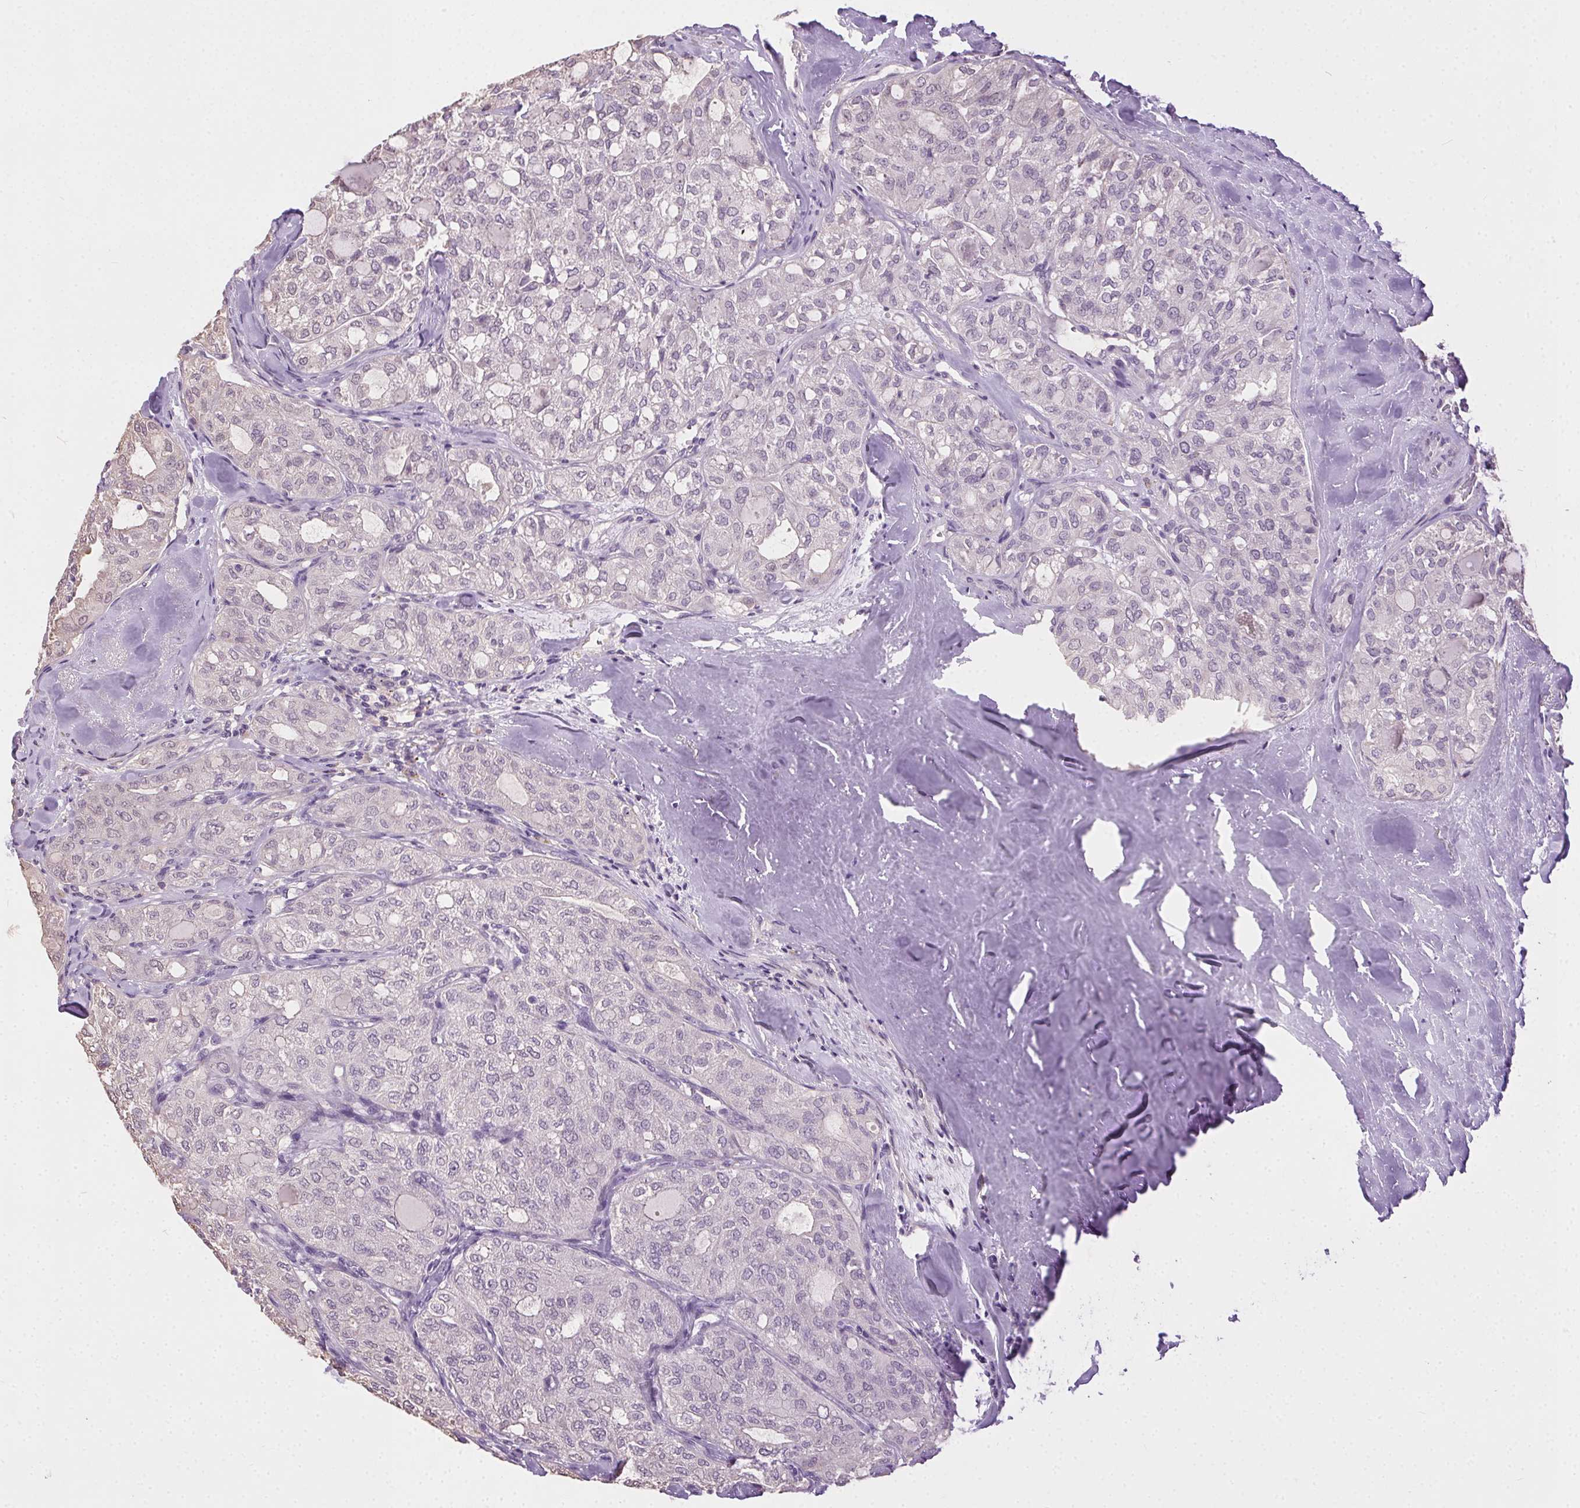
{"staining": {"intensity": "negative", "quantity": "none", "location": "none"}, "tissue": "thyroid cancer", "cell_type": "Tumor cells", "image_type": "cancer", "snomed": [{"axis": "morphology", "description": "Follicular adenoma carcinoma, NOS"}, {"axis": "topography", "description": "Thyroid gland"}], "caption": "High power microscopy image of an immunohistochemistry (IHC) image of thyroid cancer, revealing no significant staining in tumor cells.", "gene": "SYCE2", "patient": {"sex": "male", "age": 75}}